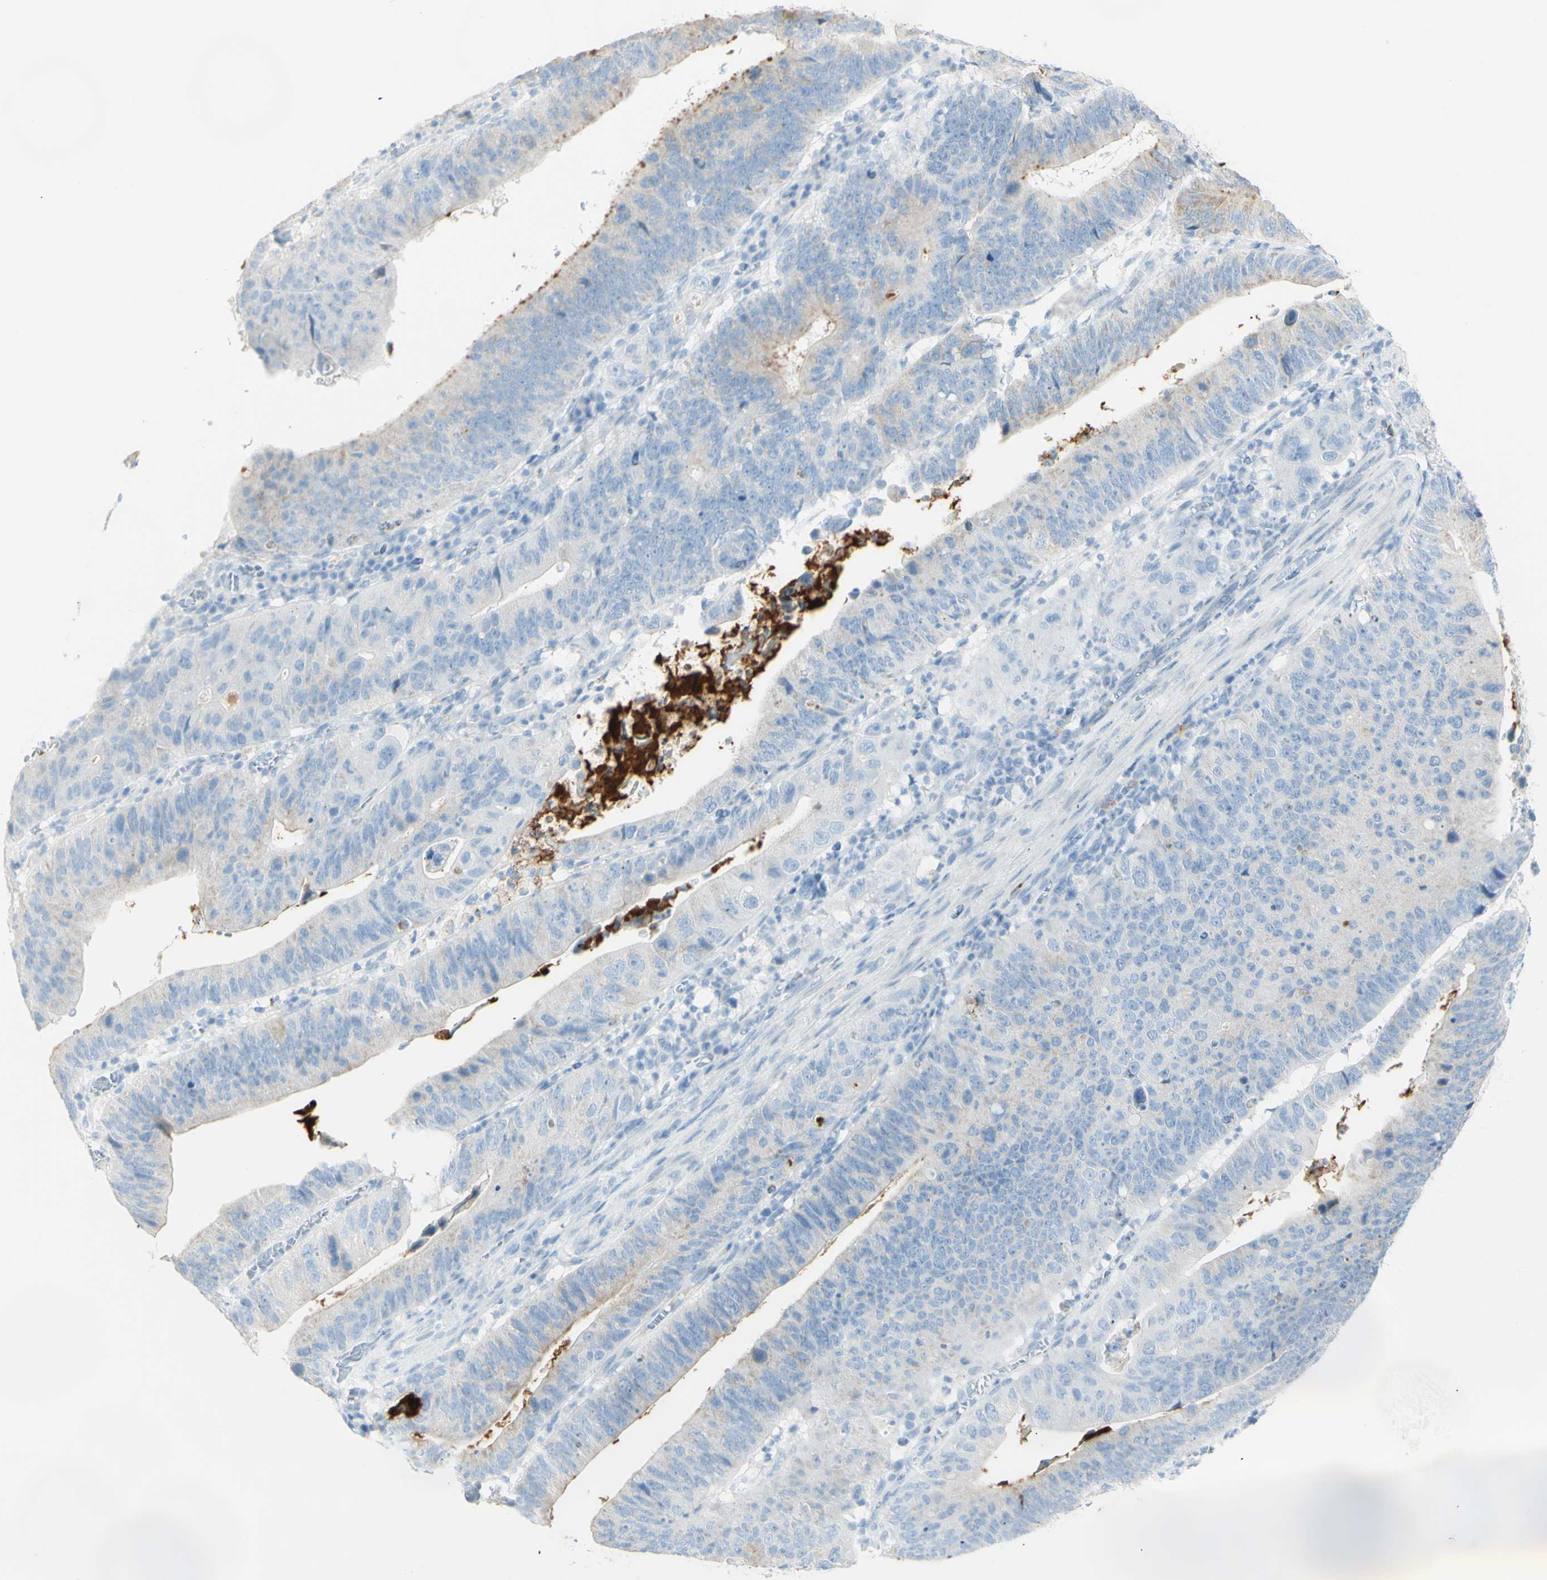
{"staining": {"intensity": "moderate", "quantity": "<25%", "location": "cytoplasmic/membranous"}, "tissue": "stomach cancer", "cell_type": "Tumor cells", "image_type": "cancer", "snomed": [{"axis": "morphology", "description": "Adenocarcinoma, NOS"}, {"axis": "topography", "description": "Stomach"}], "caption": "About <25% of tumor cells in stomach adenocarcinoma demonstrate moderate cytoplasmic/membranous protein positivity as visualized by brown immunohistochemical staining.", "gene": "LETM1", "patient": {"sex": "male", "age": 59}}